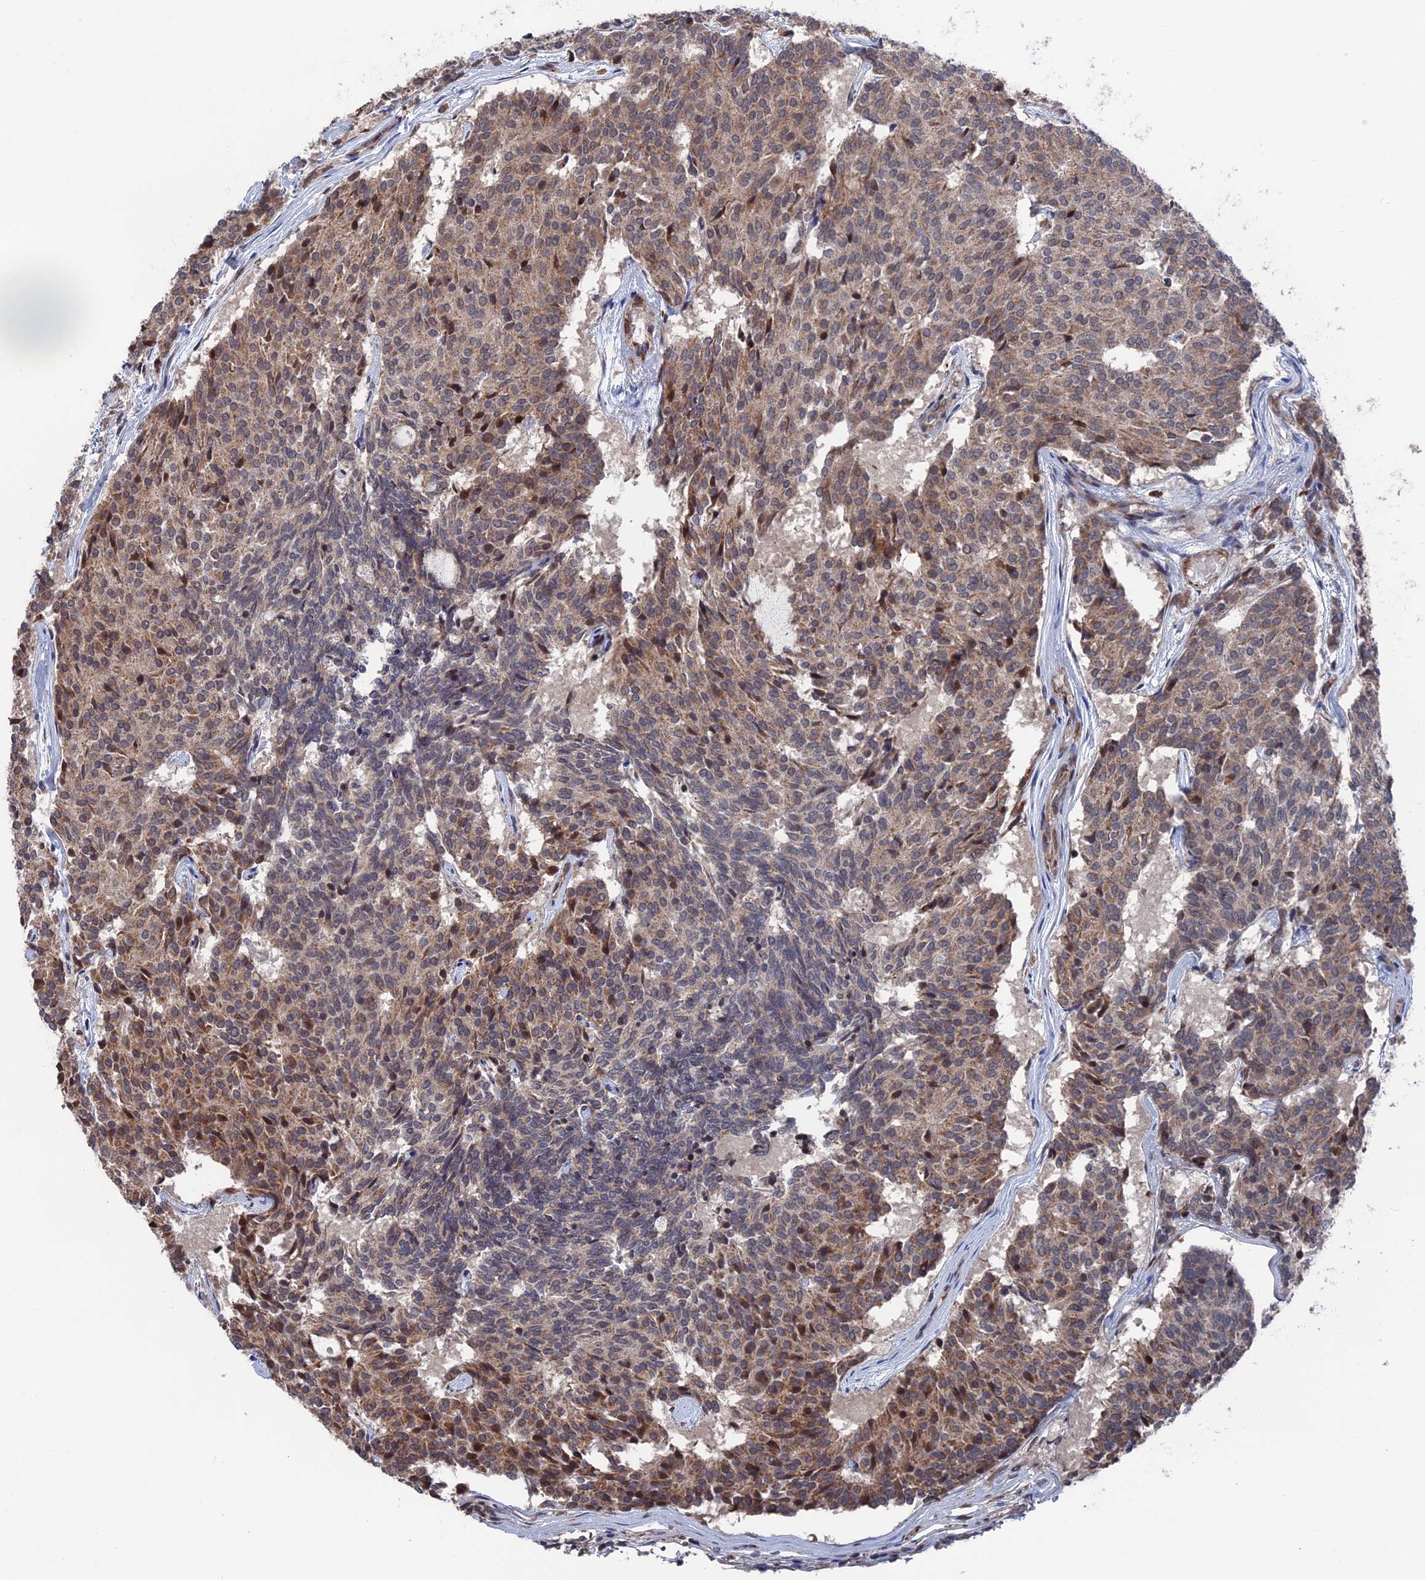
{"staining": {"intensity": "moderate", "quantity": "25%-75%", "location": "cytoplasmic/membranous"}, "tissue": "carcinoid", "cell_type": "Tumor cells", "image_type": "cancer", "snomed": [{"axis": "morphology", "description": "Carcinoid, malignant, NOS"}, {"axis": "topography", "description": "Pancreas"}], "caption": "Carcinoid stained with a brown dye reveals moderate cytoplasmic/membranous positive staining in about 25%-75% of tumor cells.", "gene": "PLA2G15", "patient": {"sex": "female", "age": 54}}